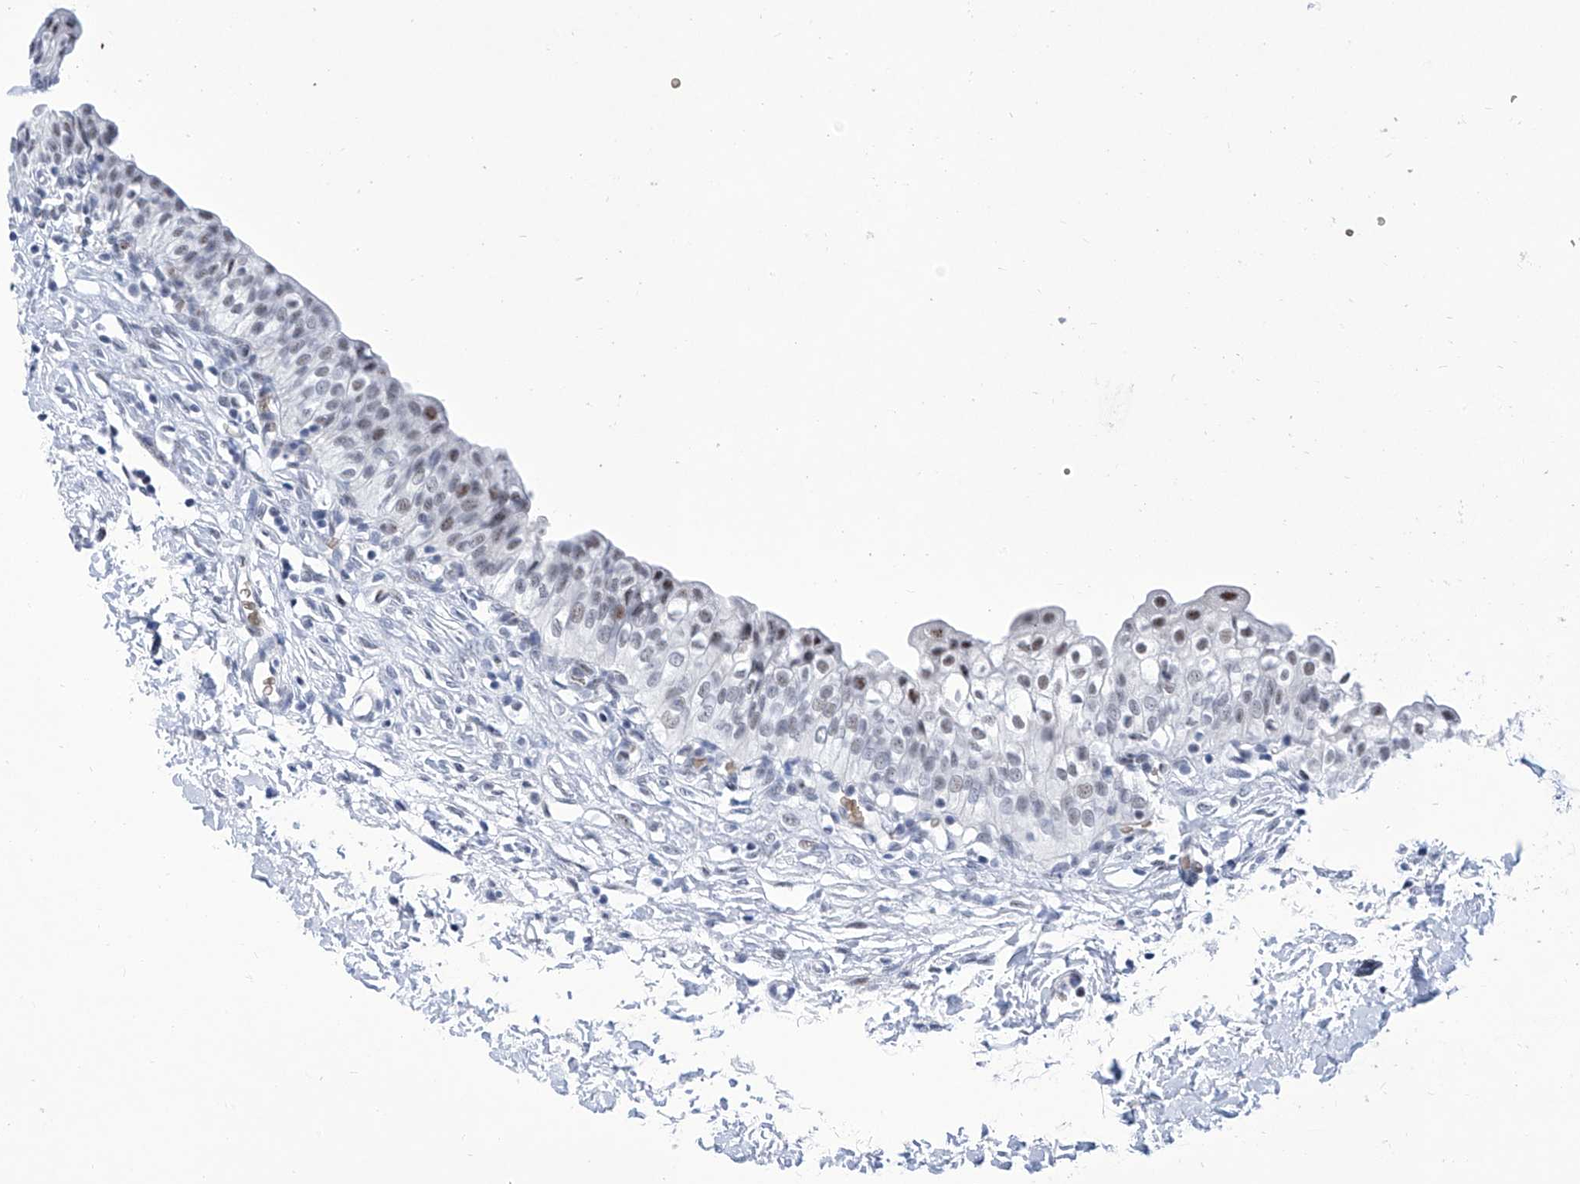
{"staining": {"intensity": "moderate", "quantity": "<25%", "location": "nuclear"}, "tissue": "urinary bladder", "cell_type": "Urothelial cells", "image_type": "normal", "snomed": [{"axis": "morphology", "description": "Normal tissue, NOS"}, {"axis": "topography", "description": "Urinary bladder"}], "caption": "This image exhibits IHC staining of normal urinary bladder, with low moderate nuclear expression in about <25% of urothelial cells.", "gene": "SART1", "patient": {"sex": "male", "age": 55}}